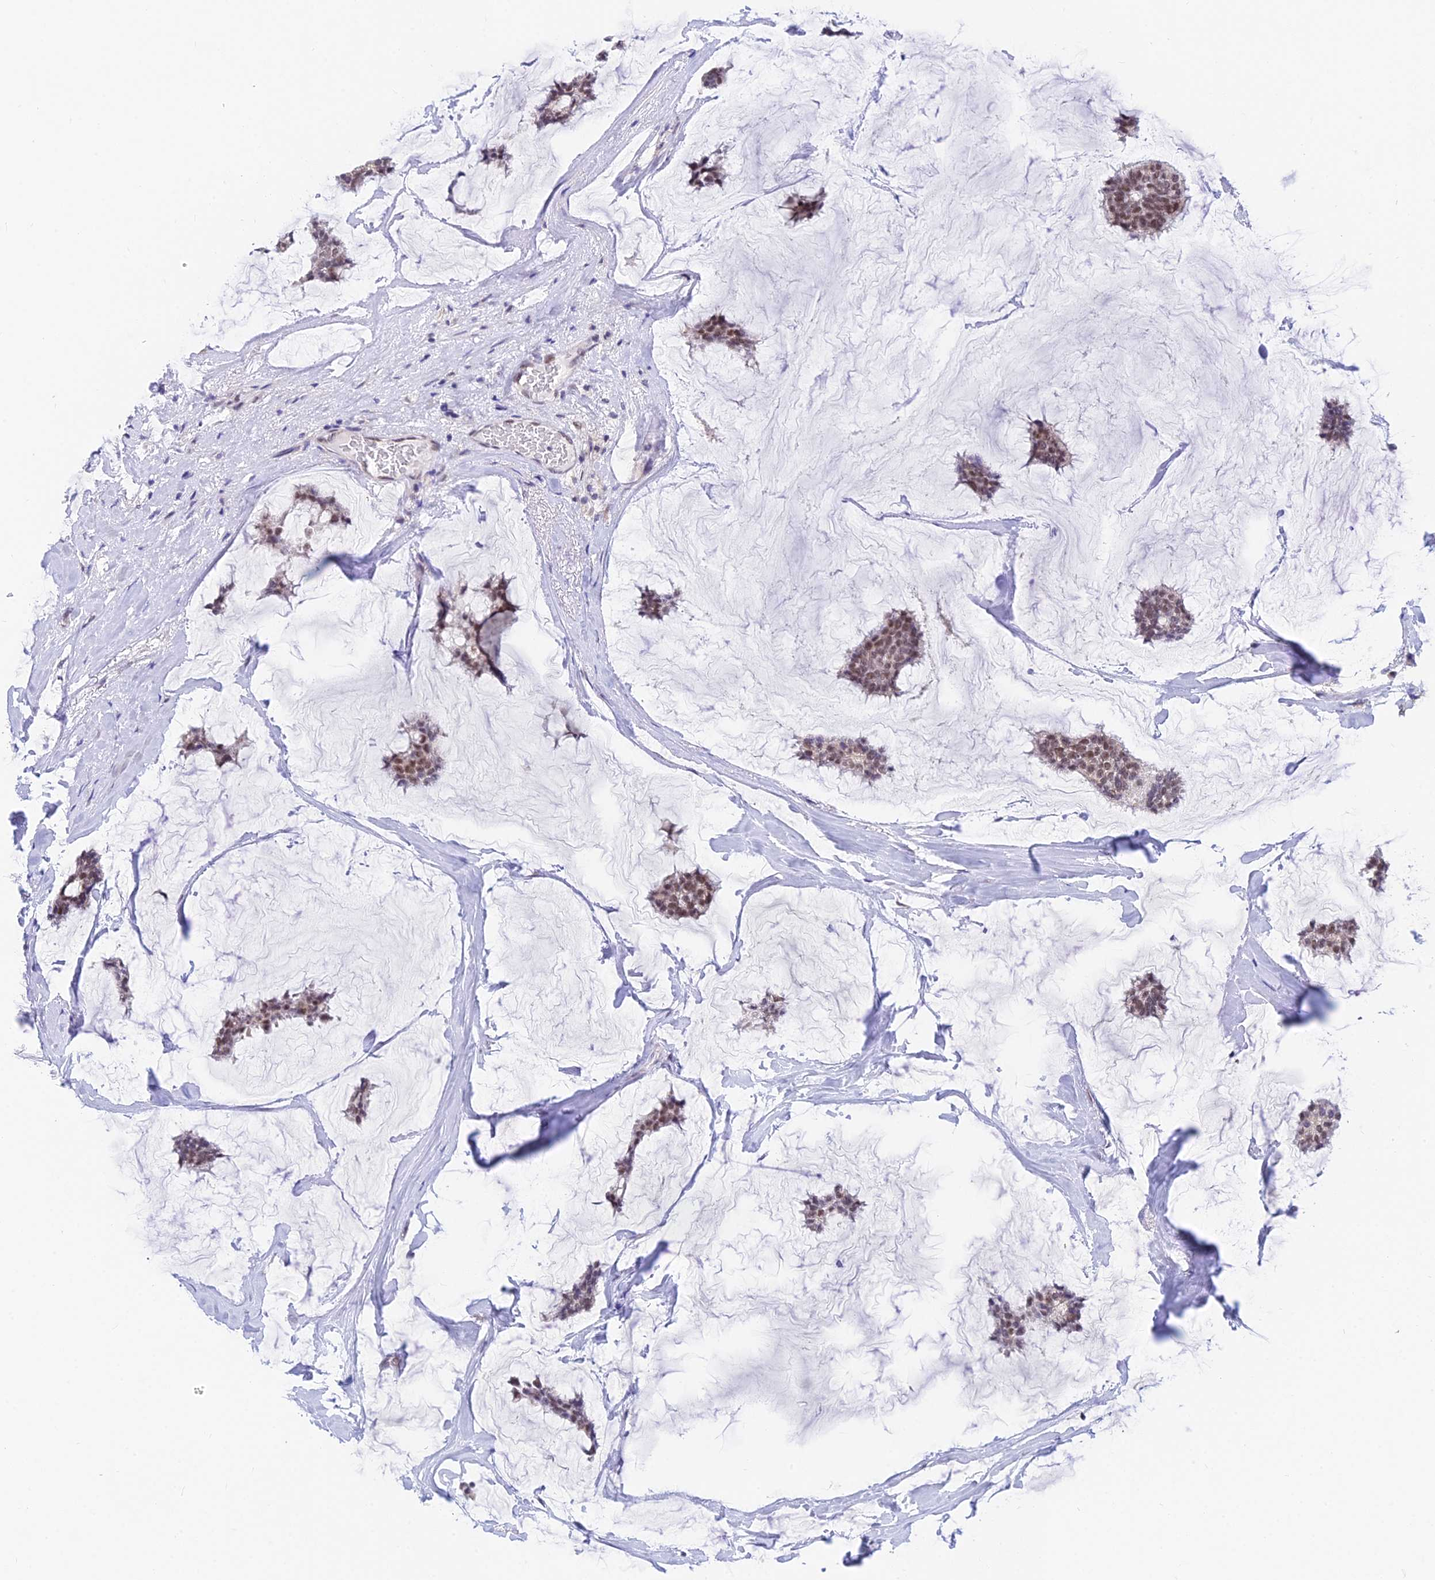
{"staining": {"intensity": "moderate", "quantity": ">75%", "location": "nuclear"}, "tissue": "breast cancer", "cell_type": "Tumor cells", "image_type": "cancer", "snomed": [{"axis": "morphology", "description": "Duct carcinoma"}, {"axis": "topography", "description": "Breast"}], "caption": "A brown stain shows moderate nuclear positivity of a protein in breast cancer (infiltrating ductal carcinoma) tumor cells. The protein of interest is stained brown, and the nuclei are stained in blue (DAB IHC with brightfield microscopy, high magnification).", "gene": "C2orf49", "patient": {"sex": "female", "age": 93}}